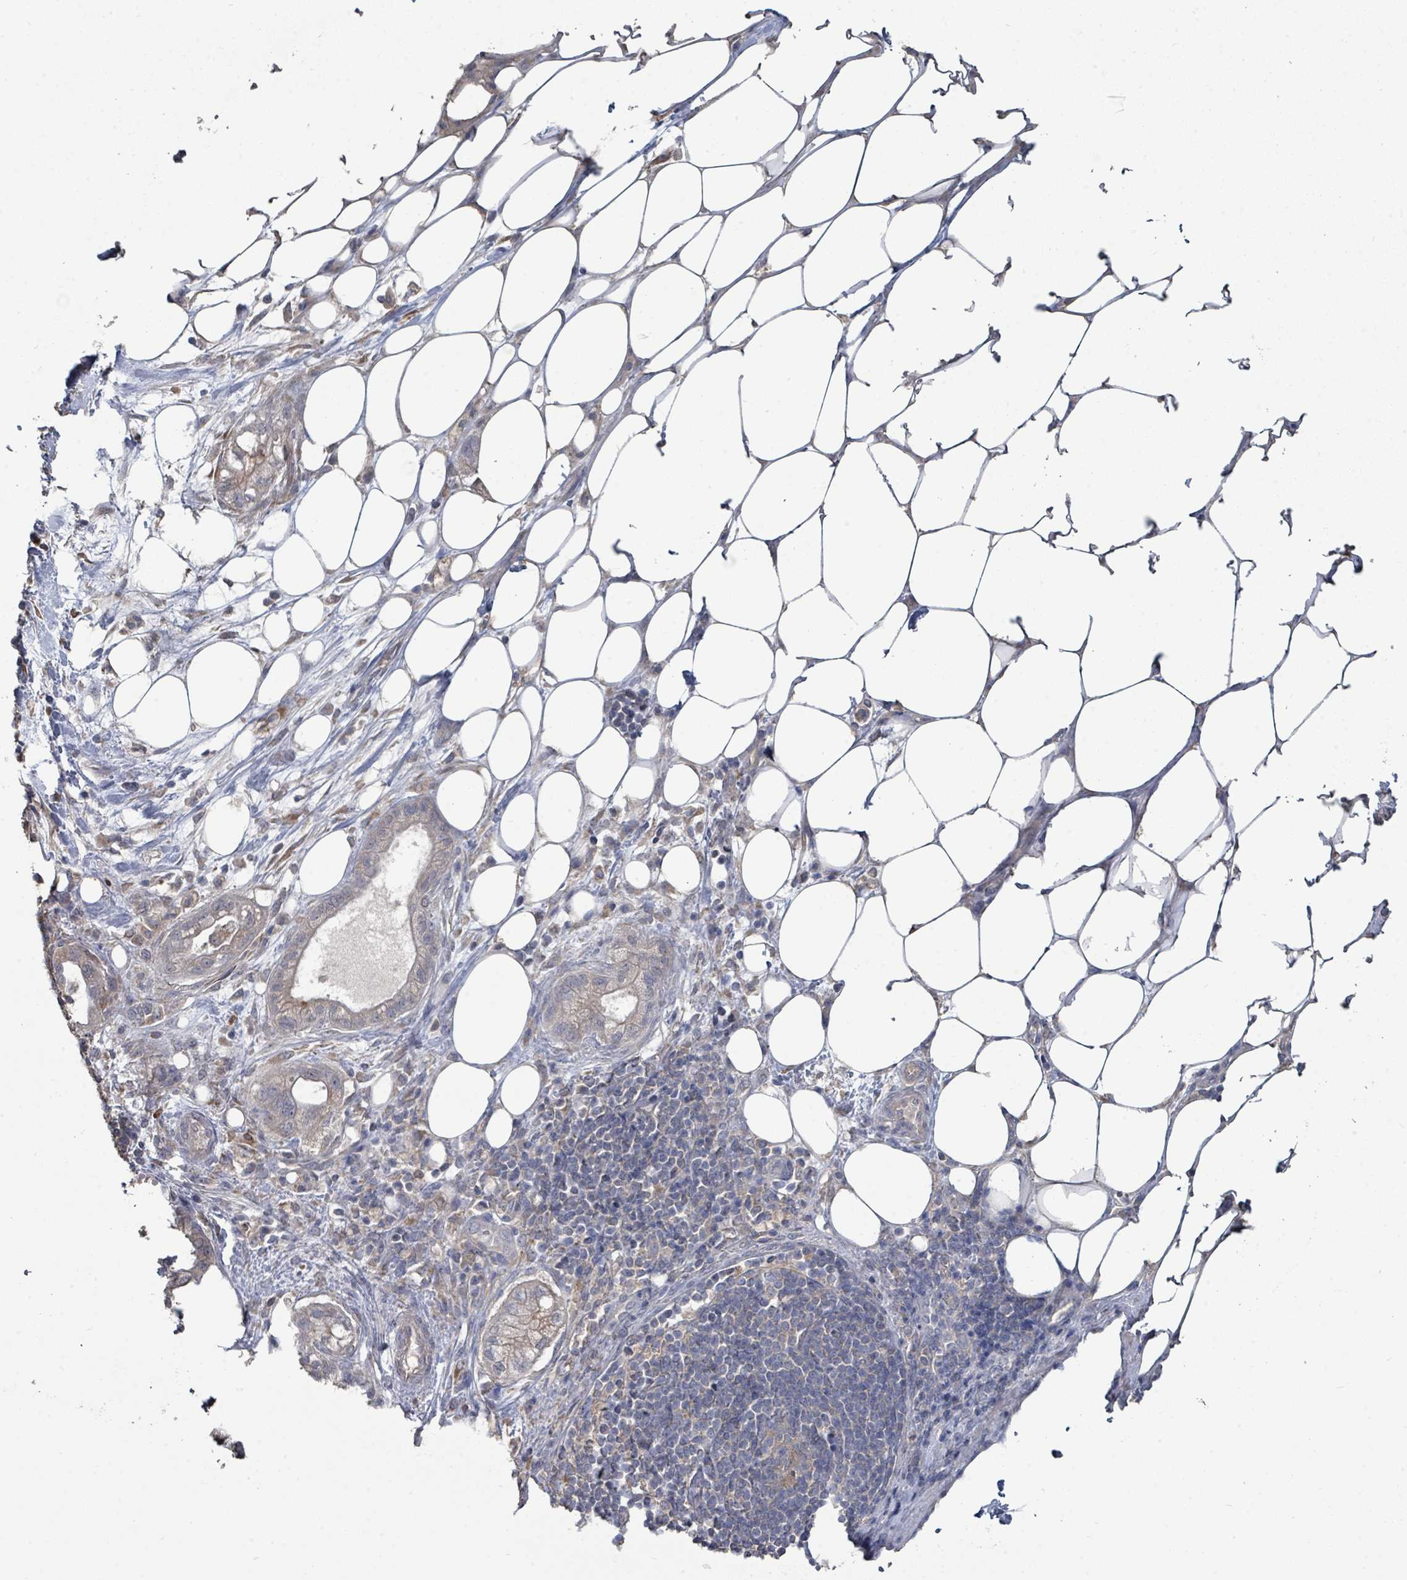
{"staining": {"intensity": "negative", "quantity": "none", "location": "none"}, "tissue": "pancreatic cancer", "cell_type": "Tumor cells", "image_type": "cancer", "snomed": [{"axis": "morphology", "description": "Adenocarcinoma, NOS"}, {"axis": "topography", "description": "Pancreas"}], "caption": "Immunohistochemistry (IHC) photomicrograph of pancreatic cancer stained for a protein (brown), which exhibits no positivity in tumor cells. The staining was performed using DAB to visualize the protein expression in brown, while the nuclei were stained in blue with hematoxylin (Magnification: 20x).", "gene": "SLC9A7", "patient": {"sex": "male", "age": 44}}